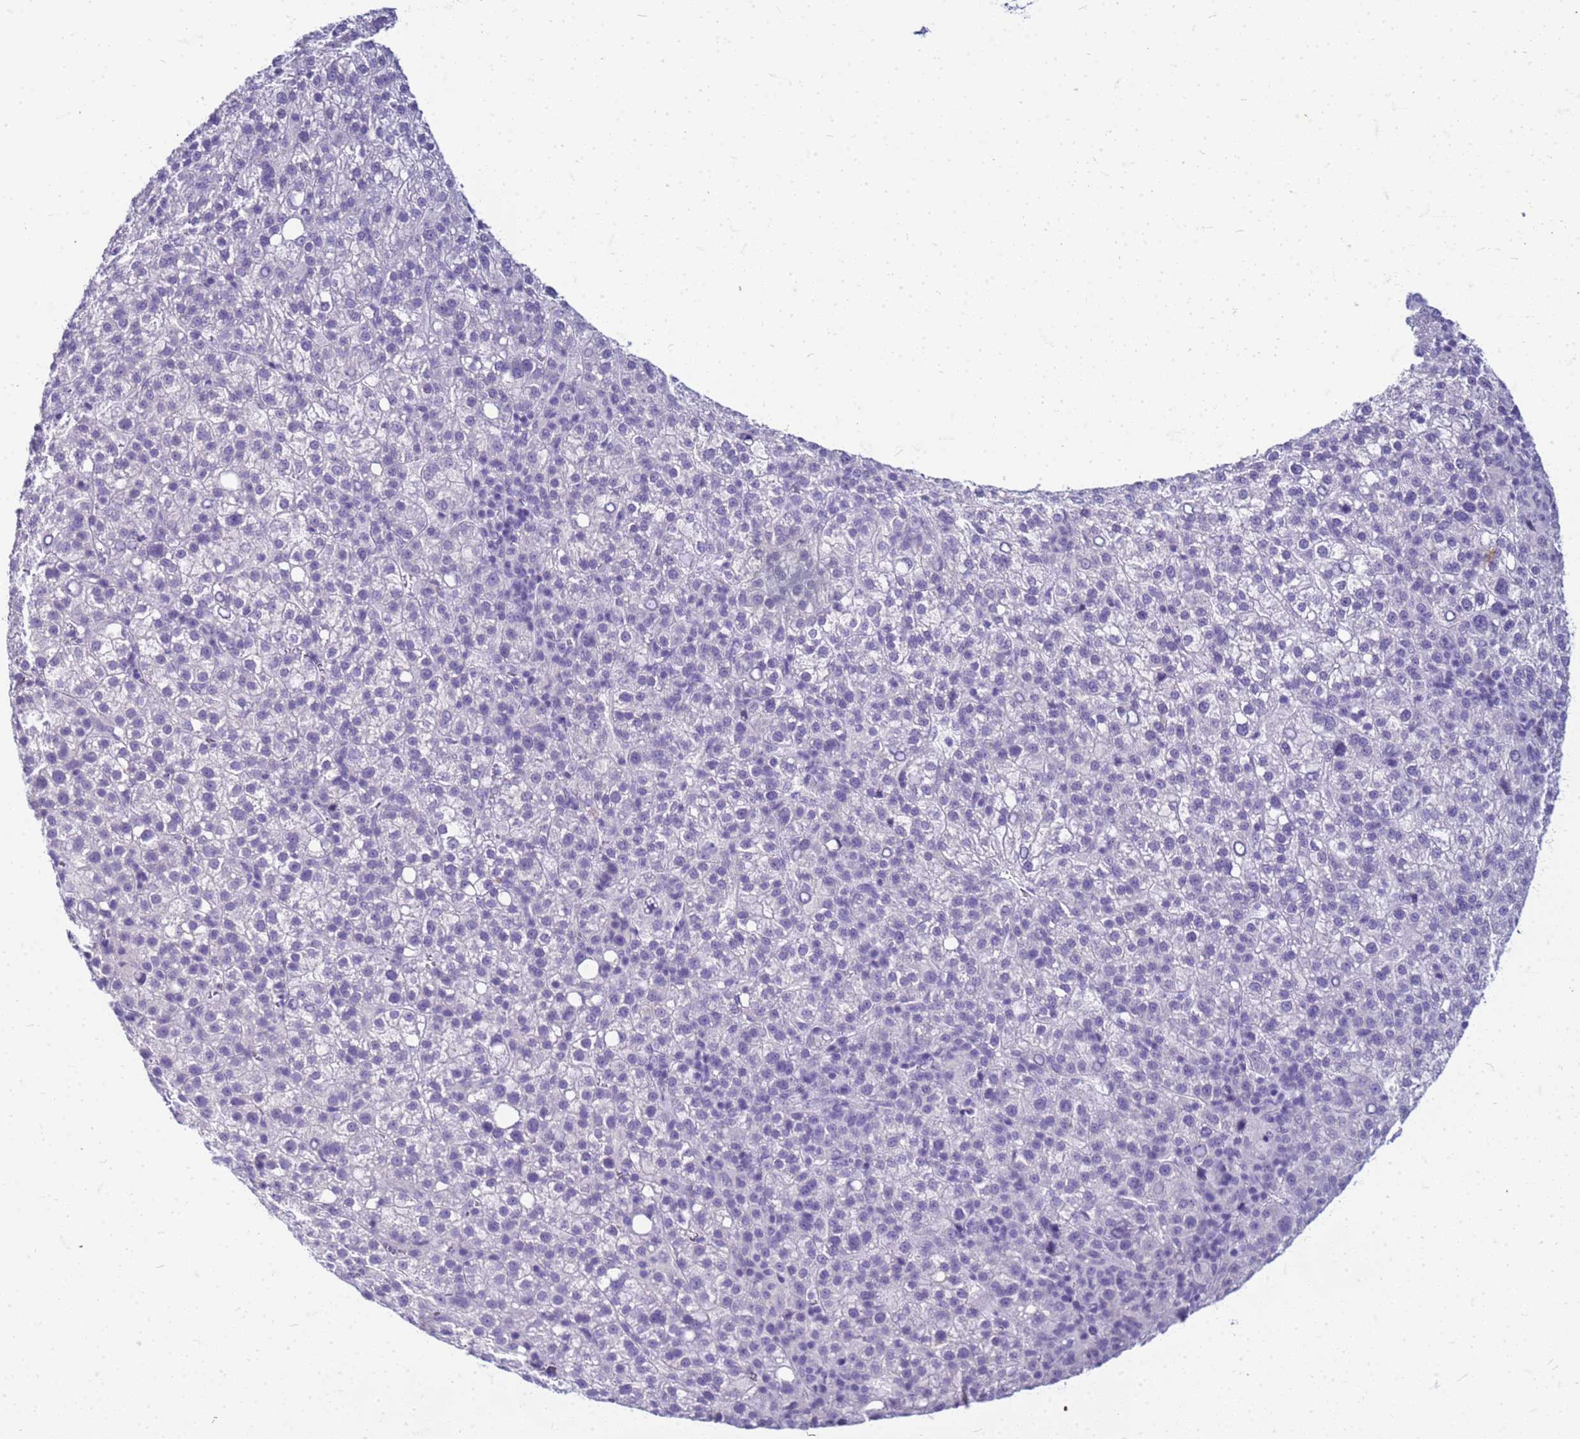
{"staining": {"intensity": "negative", "quantity": "none", "location": "none"}, "tissue": "liver cancer", "cell_type": "Tumor cells", "image_type": "cancer", "snomed": [{"axis": "morphology", "description": "Carcinoma, Hepatocellular, NOS"}, {"axis": "topography", "description": "Liver"}], "caption": "This photomicrograph is of liver hepatocellular carcinoma stained with immunohistochemistry (IHC) to label a protein in brown with the nuclei are counter-stained blue. There is no staining in tumor cells.", "gene": "CFAP100", "patient": {"sex": "female", "age": 58}}